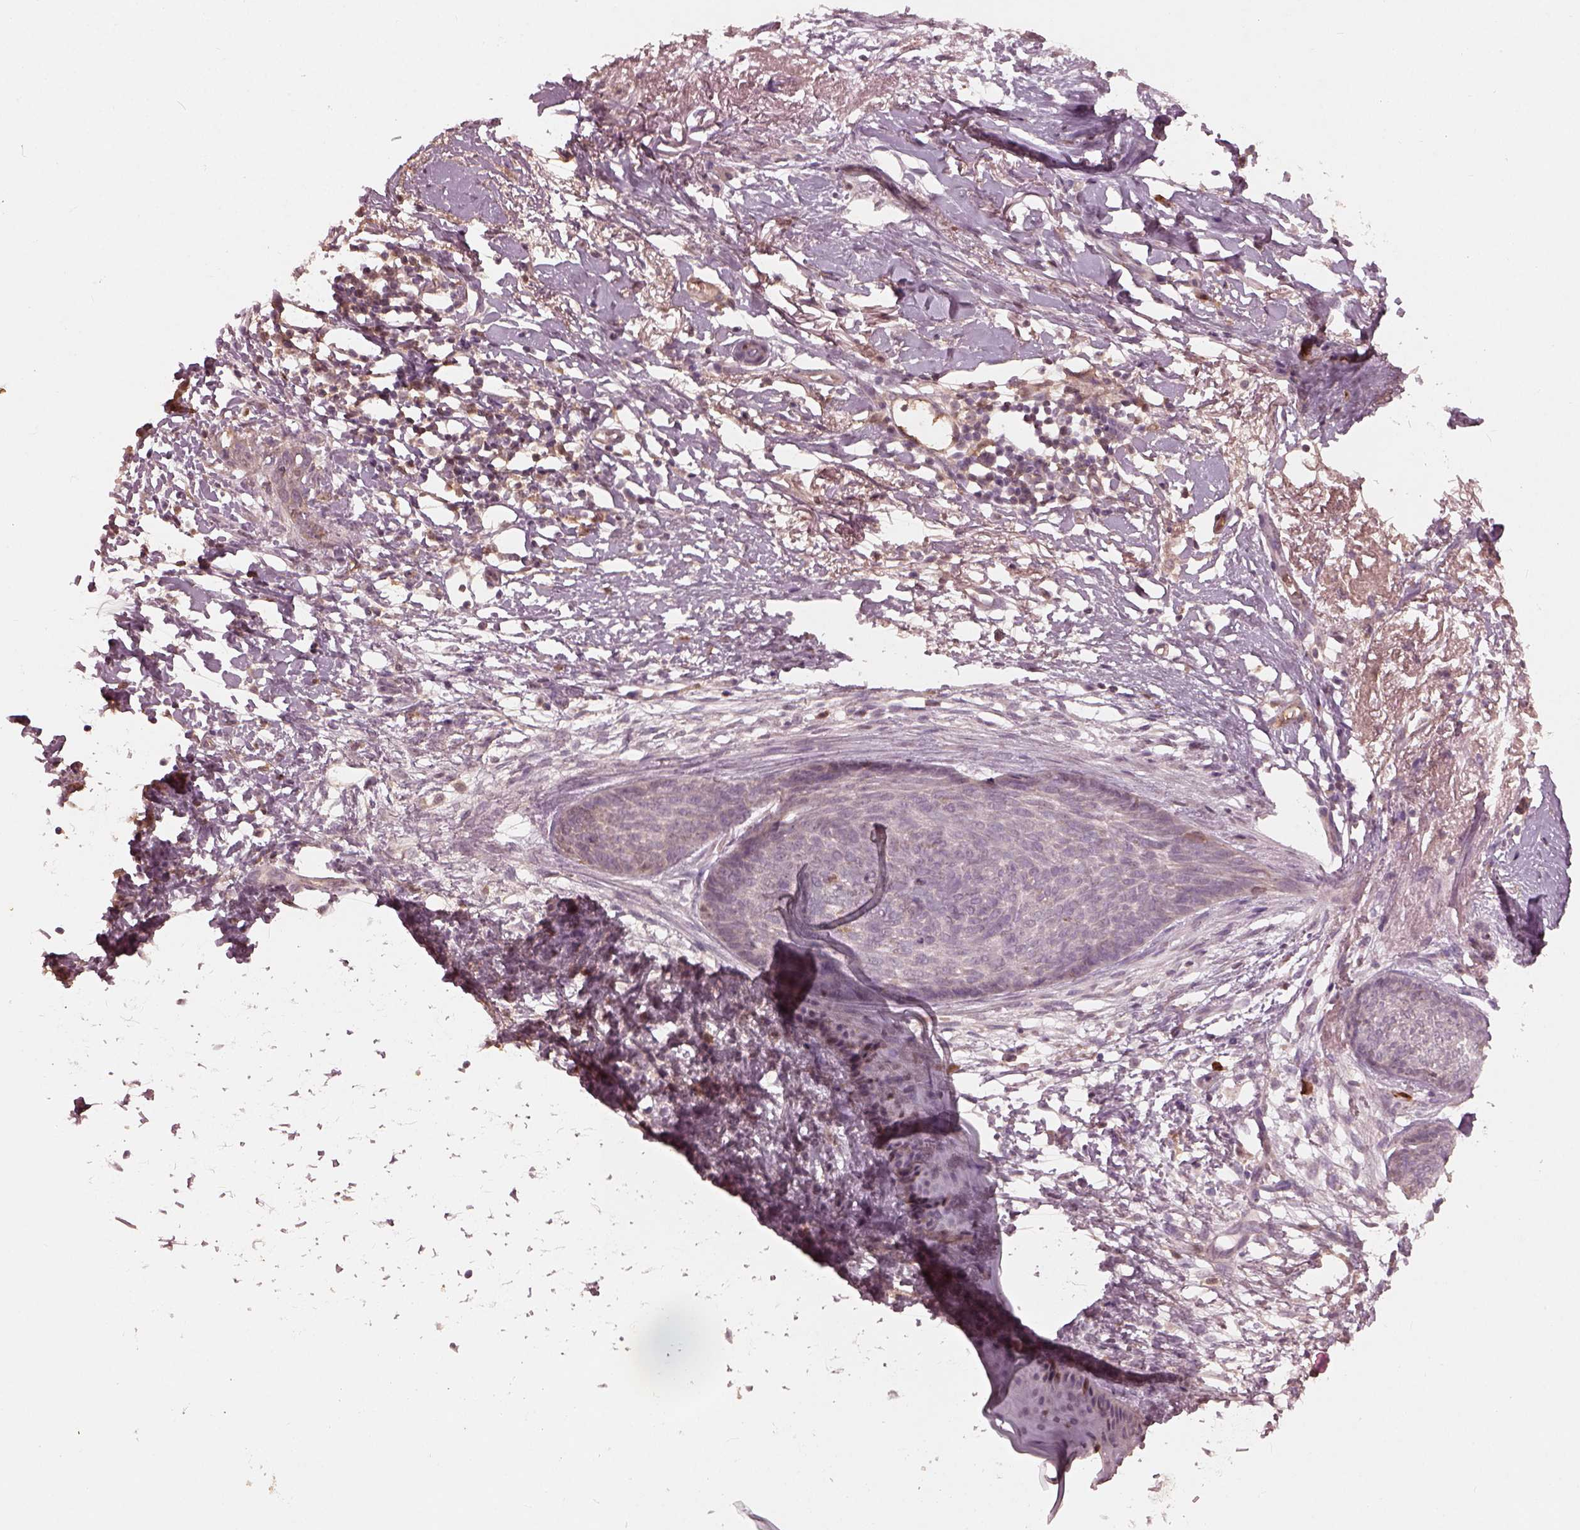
{"staining": {"intensity": "negative", "quantity": "none", "location": "none"}, "tissue": "skin cancer", "cell_type": "Tumor cells", "image_type": "cancer", "snomed": [{"axis": "morphology", "description": "Normal tissue, NOS"}, {"axis": "morphology", "description": "Basal cell carcinoma"}, {"axis": "topography", "description": "Skin"}], "caption": "This is an immunohistochemistry (IHC) micrograph of skin cancer (basal cell carcinoma). There is no positivity in tumor cells.", "gene": "CALR3", "patient": {"sex": "male", "age": 84}}